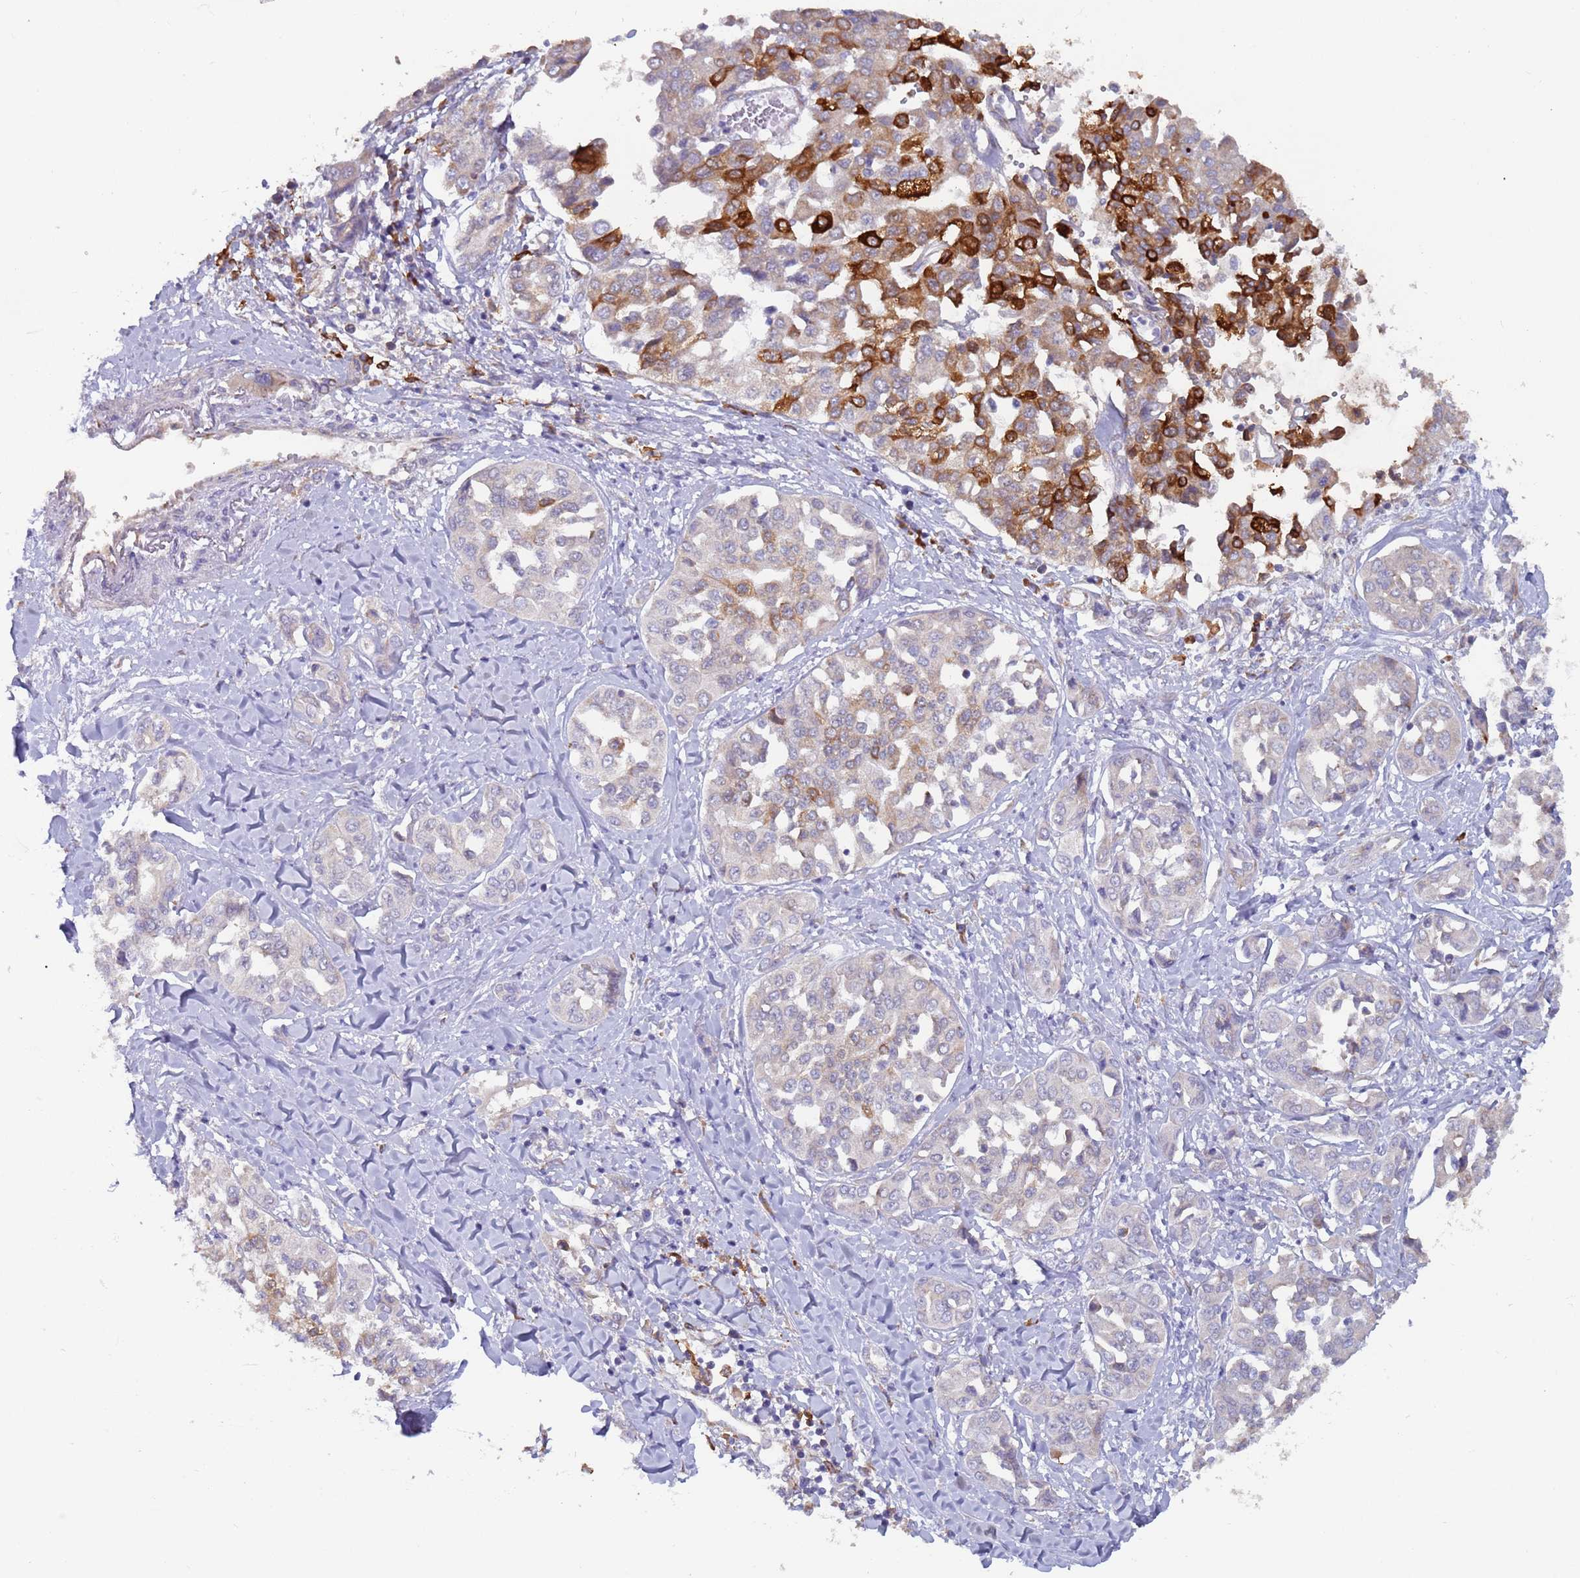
{"staining": {"intensity": "strong", "quantity": "<25%", "location": "cytoplasmic/membranous"}, "tissue": "liver cancer", "cell_type": "Tumor cells", "image_type": "cancer", "snomed": [{"axis": "morphology", "description": "Cholangiocarcinoma"}, {"axis": "topography", "description": "Liver"}], "caption": "A histopathology image of liver cancer stained for a protein reveals strong cytoplasmic/membranous brown staining in tumor cells. (Brightfield microscopy of DAB IHC at high magnification).", "gene": "ZNF844", "patient": {"sex": "female", "age": 77}}